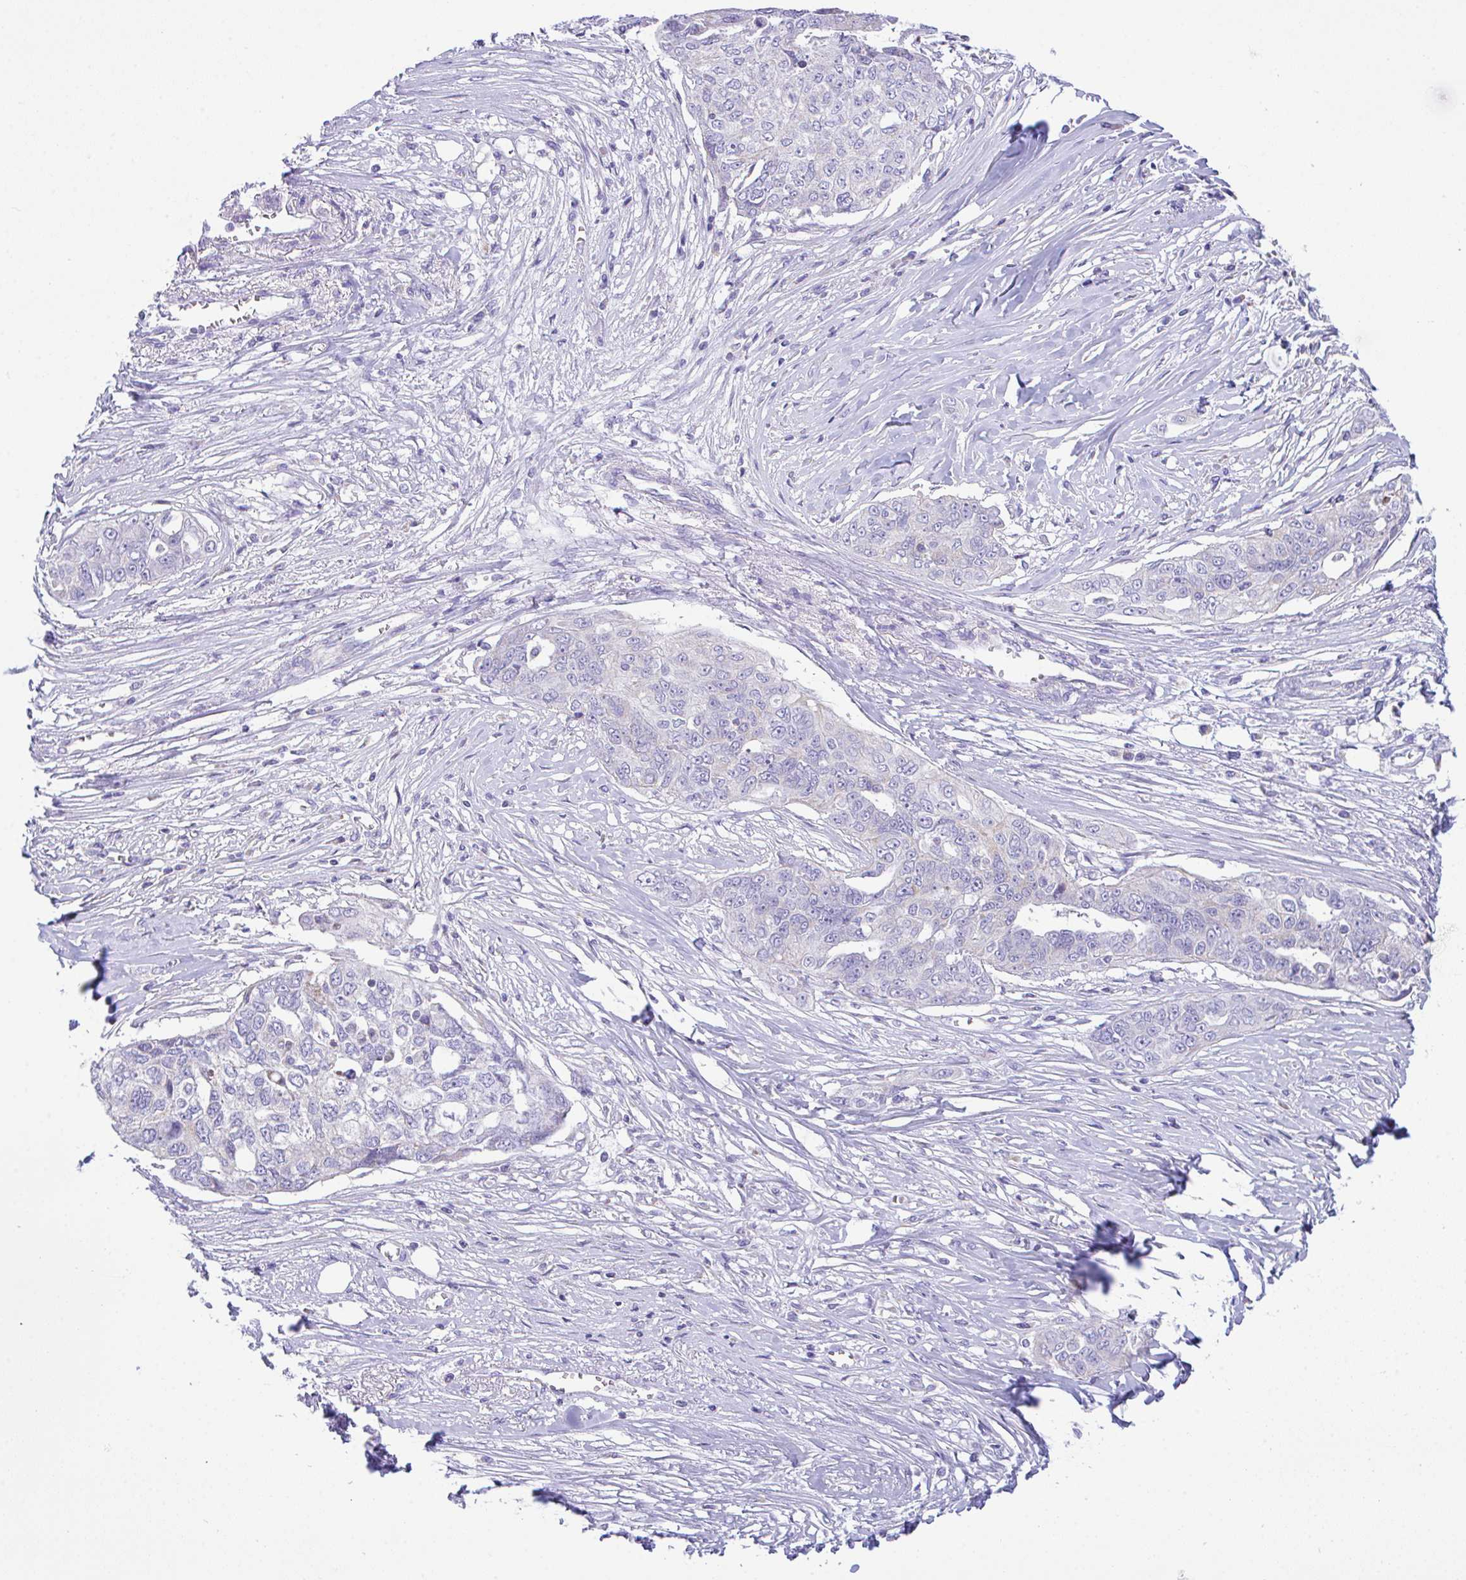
{"staining": {"intensity": "negative", "quantity": "none", "location": "none"}, "tissue": "ovarian cancer", "cell_type": "Tumor cells", "image_type": "cancer", "snomed": [{"axis": "morphology", "description": "Carcinoma, endometroid"}, {"axis": "topography", "description": "Ovary"}], "caption": "Tumor cells show no significant protein staining in ovarian cancer. Nuclei are stained in blue.", "gene": "NLRP8", "patient": {"sex": "female", "age": 70}}